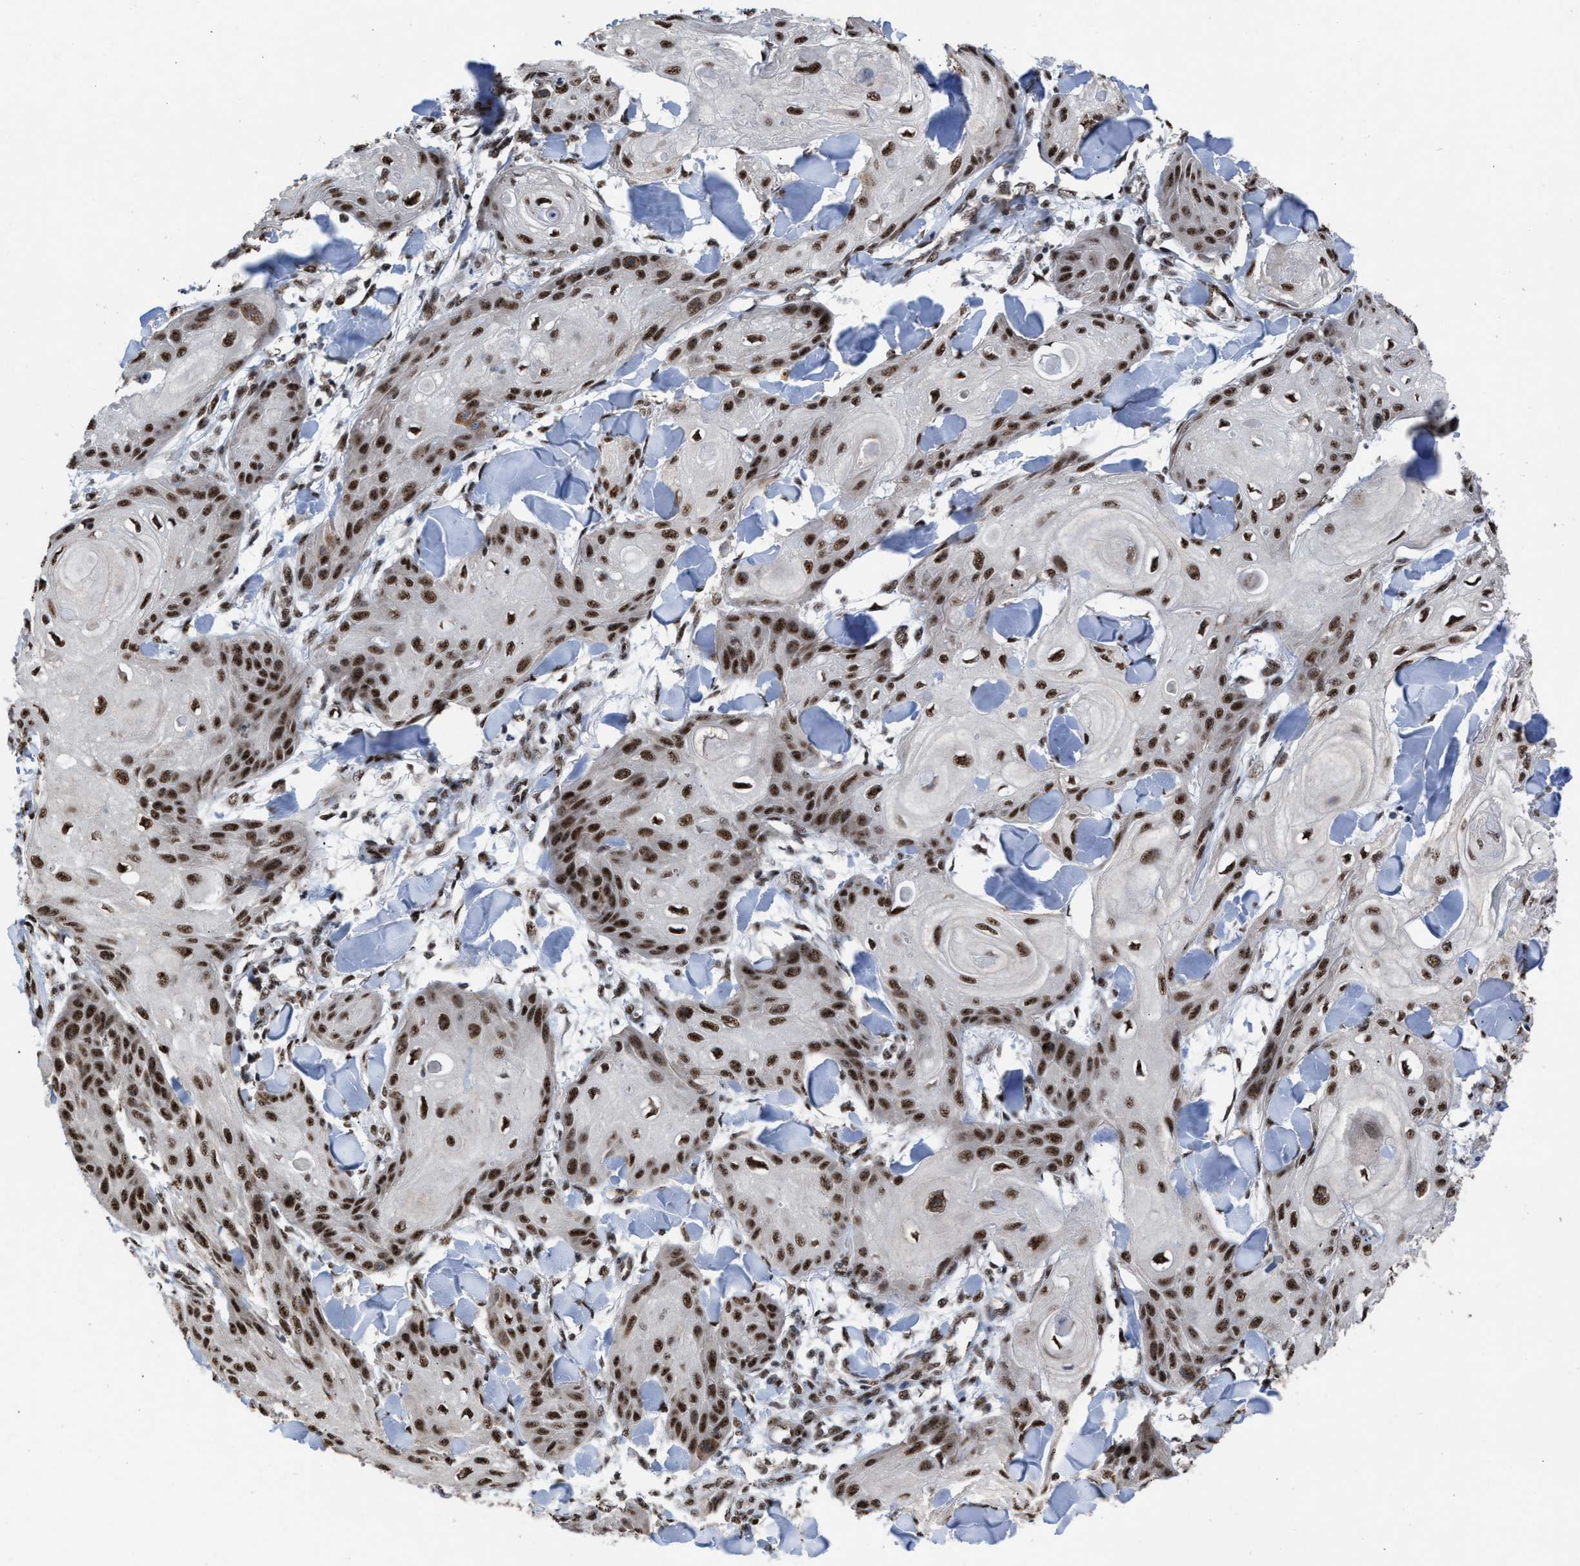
{"staining": {"intensity": "strong", "quantity": ">75%", "location": "nuclear"}, "tissue": "skin cancer", "cell_type": "Tumor cells", "image_type": "cancer", "snomed": [{"axis": "morphology", "description": "Squamous cell carcinoma, NOS"}, {"axis": "topography", "description": "Skin"}], "caption": "The immunohistochemical stain highlights strong nuclear staining in tumor cells of skin squamous cell carcinoma tissue.", "gene": "EIF4A3", "patient": {"sex": "male", "age": 74}}